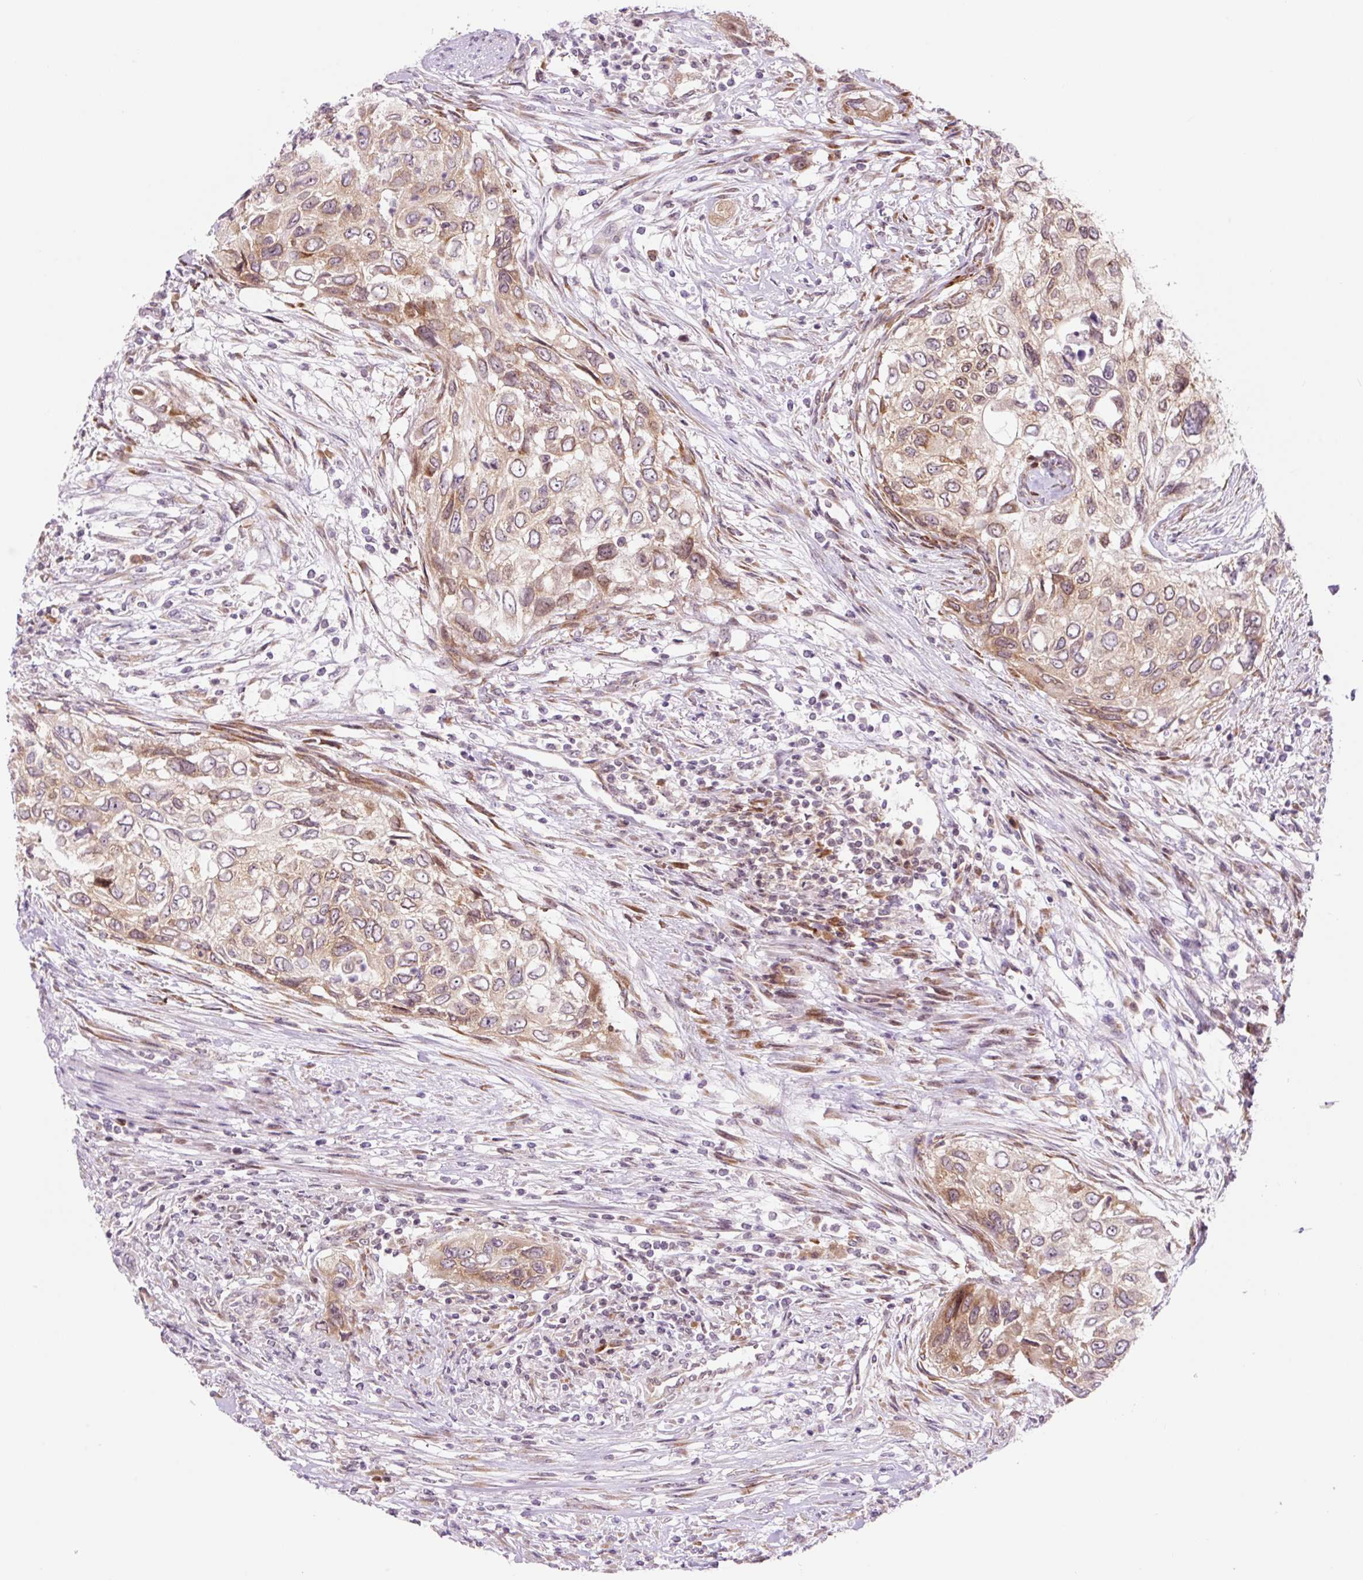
{"staining": {"intensity": "moderate", "quantity": ">75%", "location": "cytoplasmic/membranous"}, "tissue": "urothelial cancer", "cell_type": "Tumor cells", "image_type": "cancer", "snomed": [{"axis": "morphology", "description": "Urothelial carcinoma, High grade"}, {"axis": "topography", "description": "Urinary bladder"}], "caption": "A high-resolution micrograph shows IHC staining of urothelial cancer, which exhibits moderate cytoplasmic/membranous expression in approximately >75% of tumor cells.", "gene": "RPL41", "patient": {"sex": "female", "age": 60}}